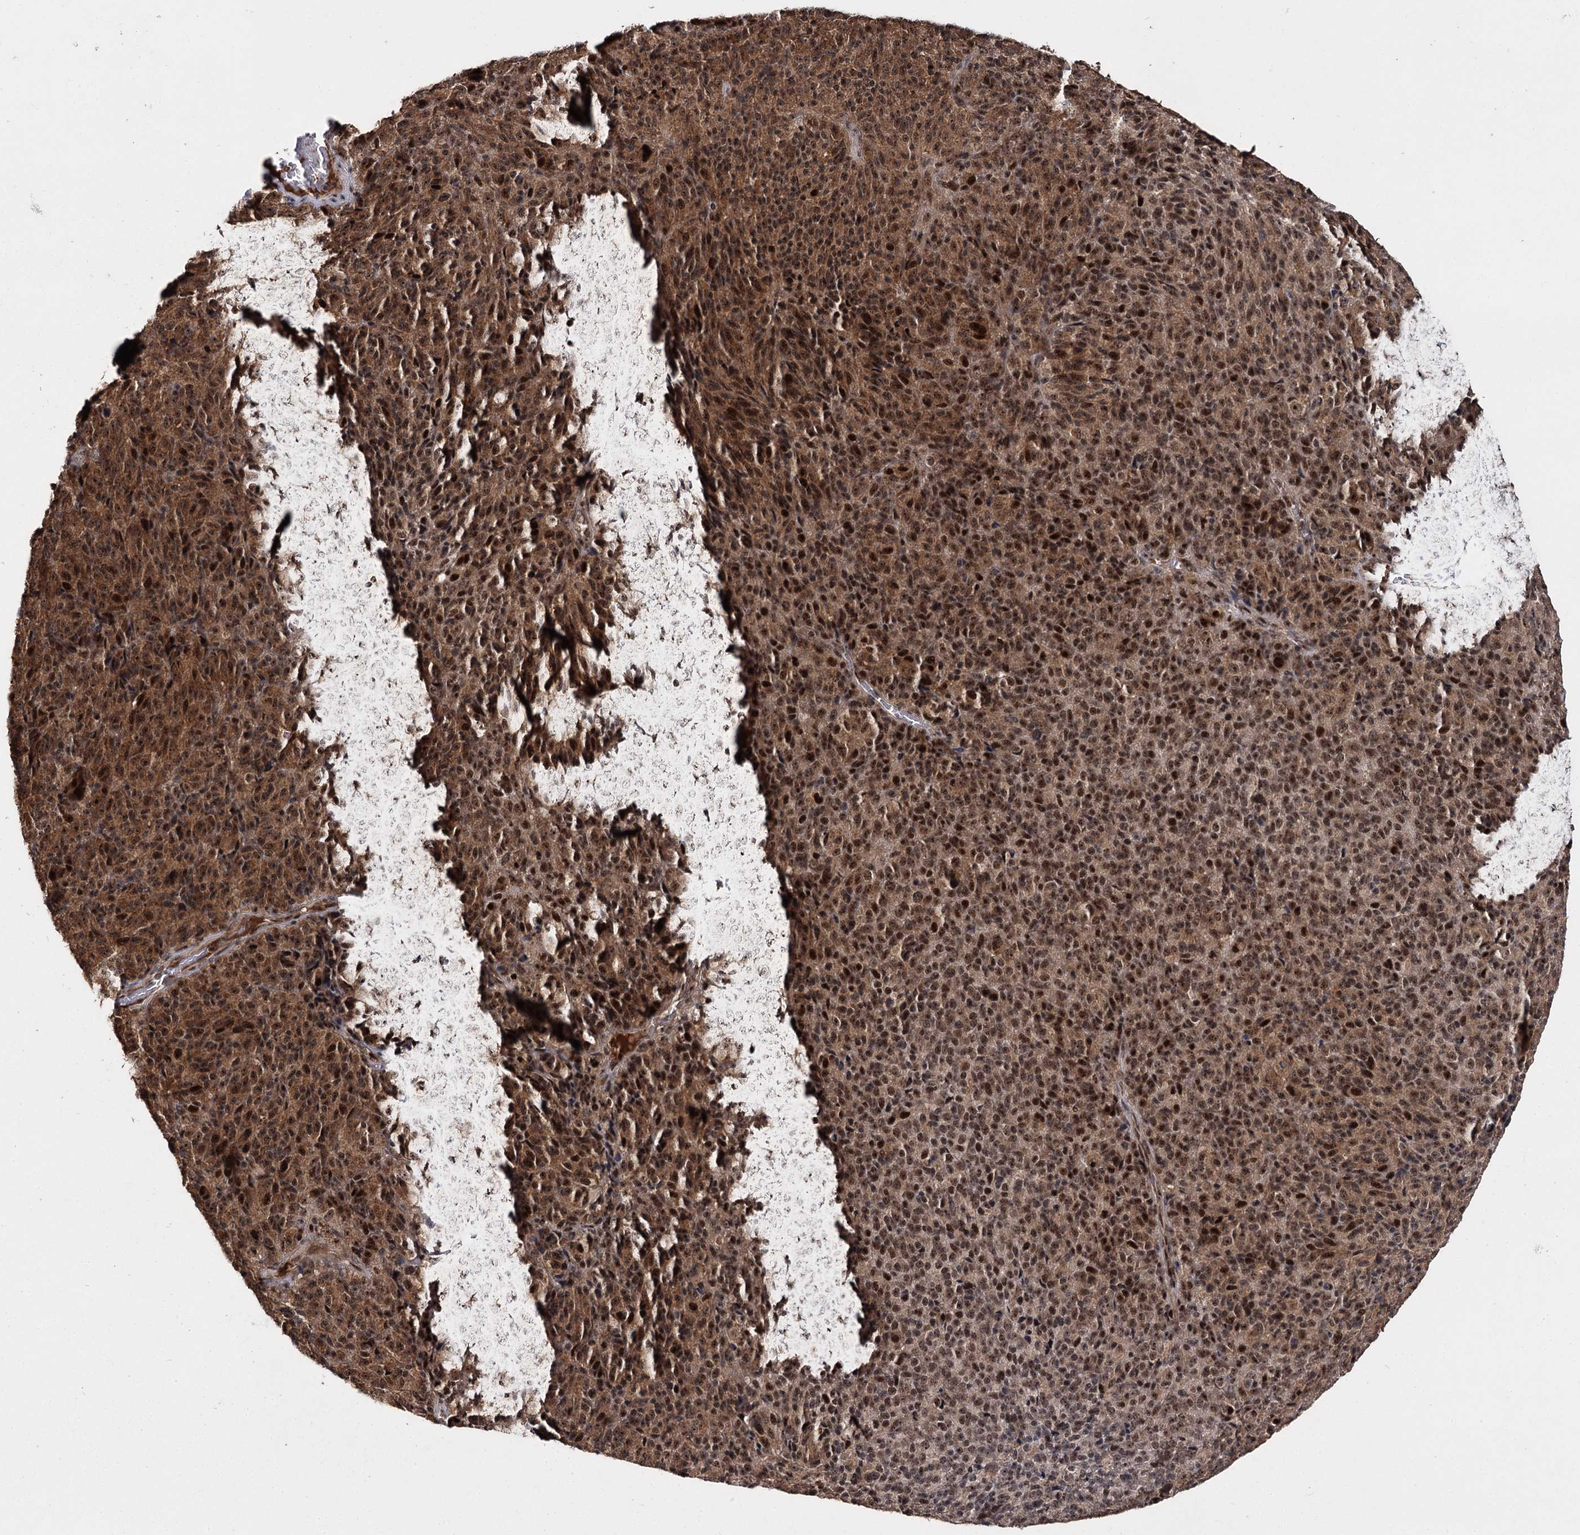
{"staining": {"intensity": "strong", "quantity": ">75%", "location": "cytoplasmic/membranous,nuclear"}, "tissue": "melanoma", "cell_type": "Tumor cells", "image_type": "cancer", "snomed": [{"axis": "morphology", "description": "Malignant melanoma, Metastatic site"}, {"axis": "topography", "description": "Brain"}], "caption": "Melanoma stained with DAB immunohistochemistry shows high levels of strong cytoplasmic/membranous and nuclear staining in about >75% of tumor cells.", "gene": "MKNK2", "patient": {"sex": "female", "age": 56}}